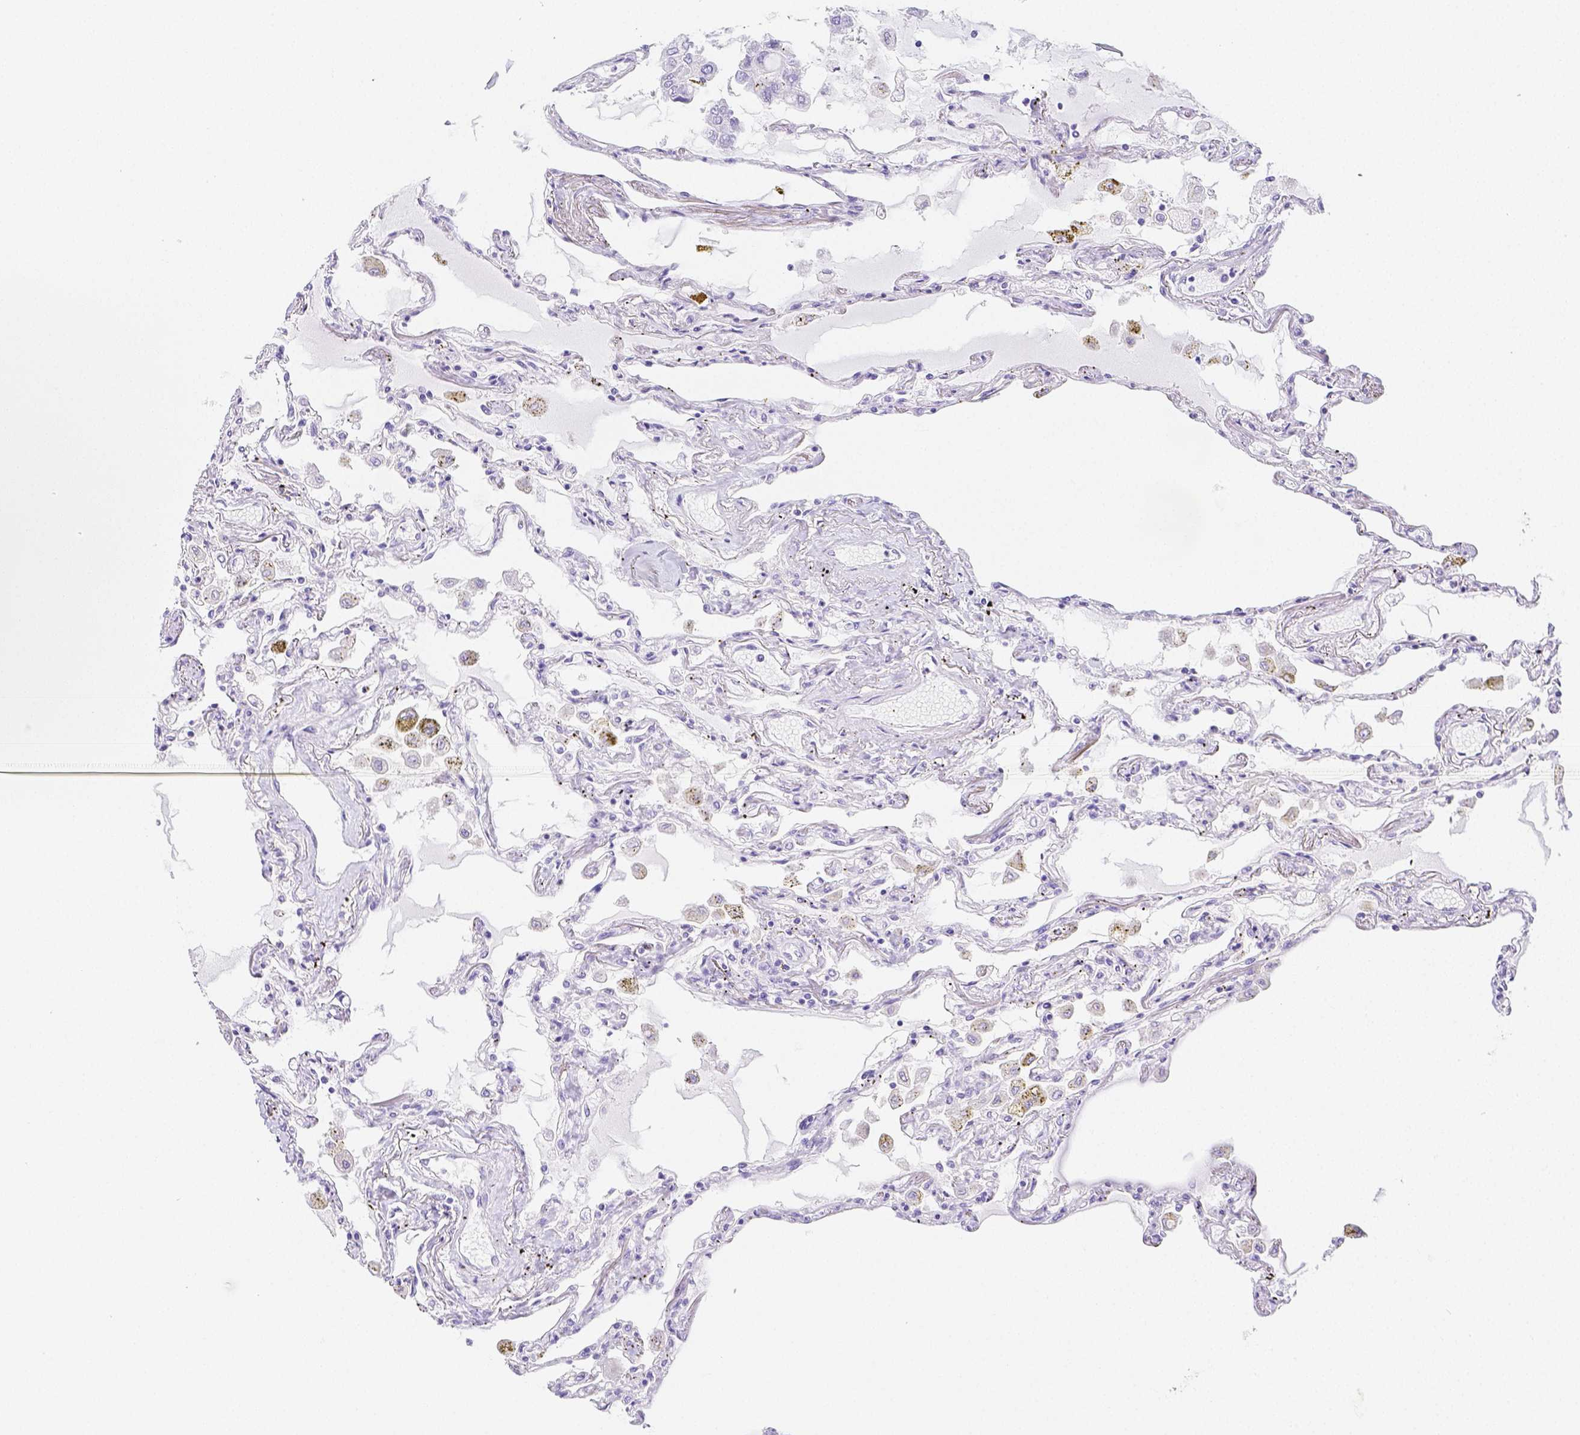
{"staining": {"intensity": "negative", "quantity": "none", "location": "none"}, "tissue": "lung", "cell_type": "Alveolar cells", "image_type": "normal", "snomed": [{"axis": "morphology", "description": "Normal tissue, NOS"}, {"axis": "morphology", "description": "Adenocarcinoma, NOS"}, {"axis": "topography", "description": "Cartilage tissue"}, {"axis": "topography", "description": "Lung"}], "caption": "Alveolar cells show no significant expression in benign lung. (Stains: DAB IHC with hematoxylin counter stain, Microscopy: brightfield microscopy at high magnification).", "gene": "ARHGAP36", "patient": {"sex": "female", "age": 67}}